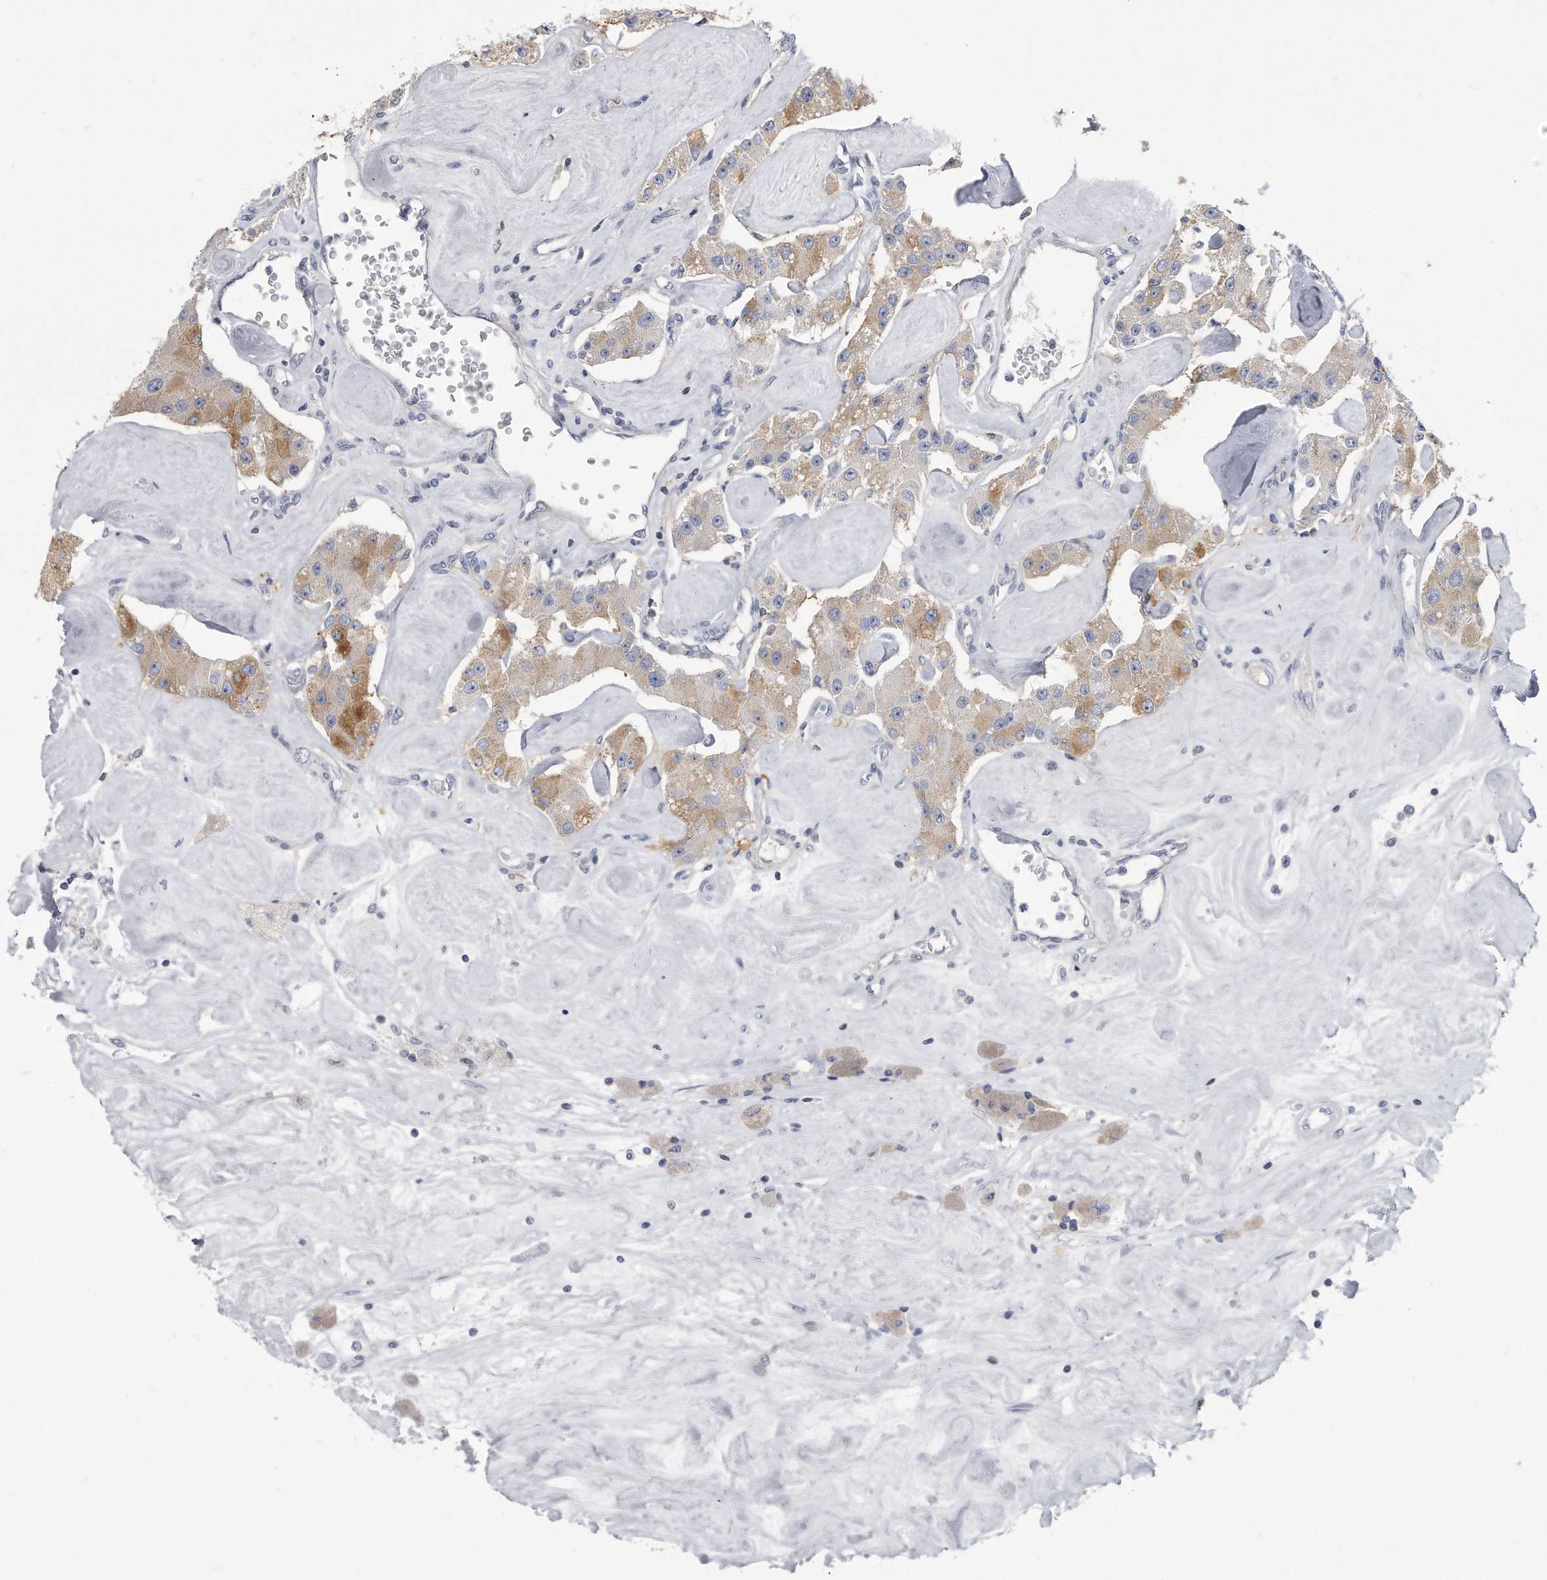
{"staining": {"intensity": "moderate", "quantity": "25%-75%", "location": "cytoplasmic/membranous"}, "tissue": "carcinoid", "cell_type": "Tumor cells", "image_type": "cancer", "snomed": [{"axis": "morphology", "description": "Carcinoid, malignant, NOS"}, {"axis": "topography", "description": "Pancreas"}], "caption": "The micrograph demonstrates staining of carcinoid (malignant), revealing moderate cytoplasmic/membranous protein staining (brown color) within tumor cells.", "gene": "PYGB", "patient": {"sex": "male", "age": 41}}